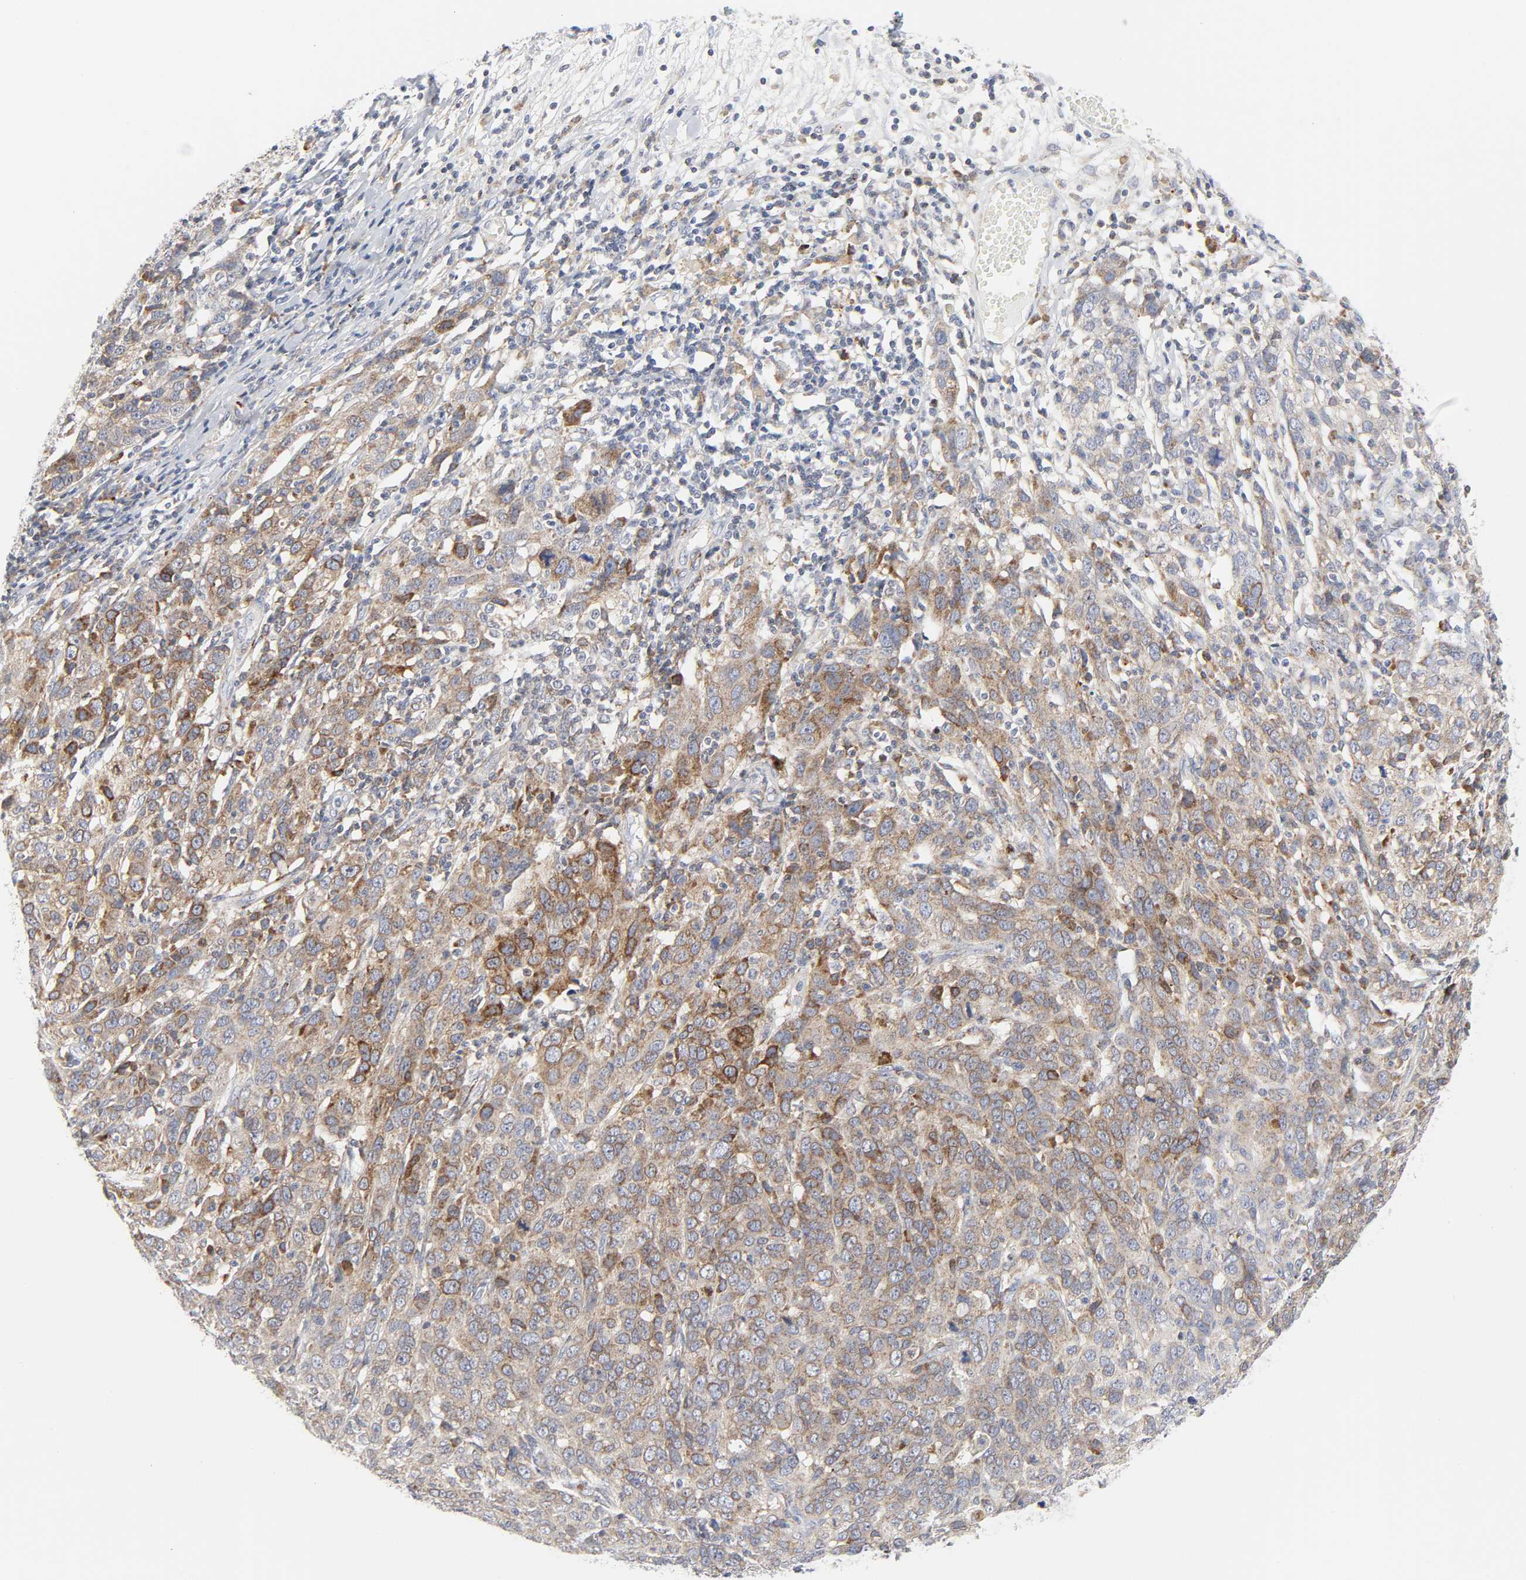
{"staining": {"intensity": "moderate", "quantity": ">75%", "location": "cytoplasmic/membranous"}, "tissue": "ovarian cancer", "cell_type": "Tumor cells", "image_type": "cancer", "snomed": [{"axis": "morphology", "description": "Cystadenocarcinoma, serous, NOS"}, {"axis": "topography", "description": "Ovary"}], "caption": "Ovarian serous cystadenocarcinoma tissue reveals moderate cytoplasmic/membranous positivity in about >75% of tumor cells The protein is stained brown, and the nuclei are stained in blue (DAB (3,3'-diaminobenzidine) IHC with brightfield microscopy, high magnification).", "gene": "LRP6", "patient": {"sex": "female", "age": 71}}